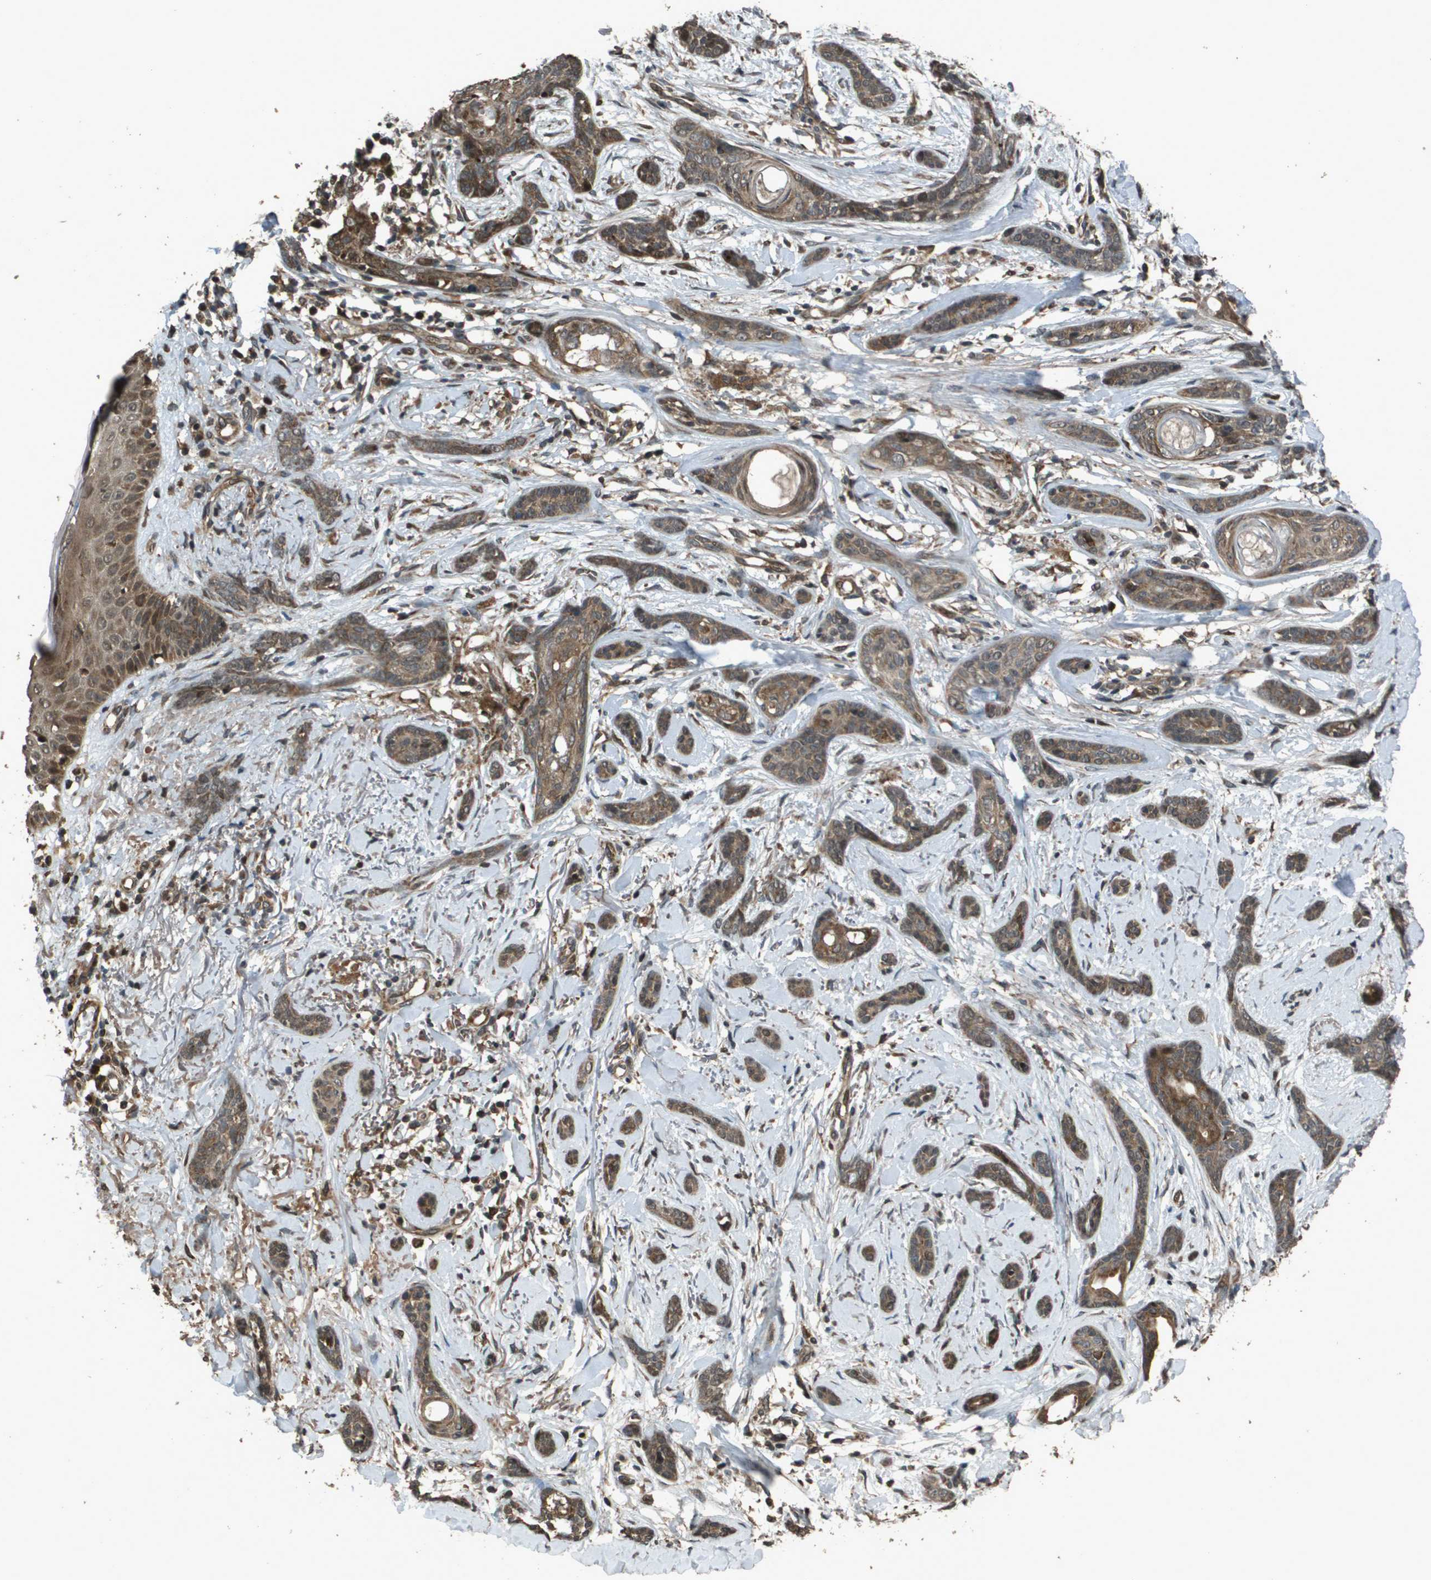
{"staining": {"intensity": "moderate", "quantity": ">75%", "location": "cytoplasmic/membranous"}, "tissue": "skin cancer", "cell_type": "Tumor cells", "image_type": "cancer", "snomed": [{"axis": "morphology", "description": "Basal cell carcinoma"}, {"axis": "morphology", "description": "Adnexal tumor, benign"}, {"axis": "topography", "description": "Skin"}], "caption": "IHC of human basal cell carcinoma (skin) displays medium levels of moderate cytoplasmic/membranous expression in approximately >75% of tumor cells.", "gene": "FIG4", "patient": {"sex": "female", "age": 42}}